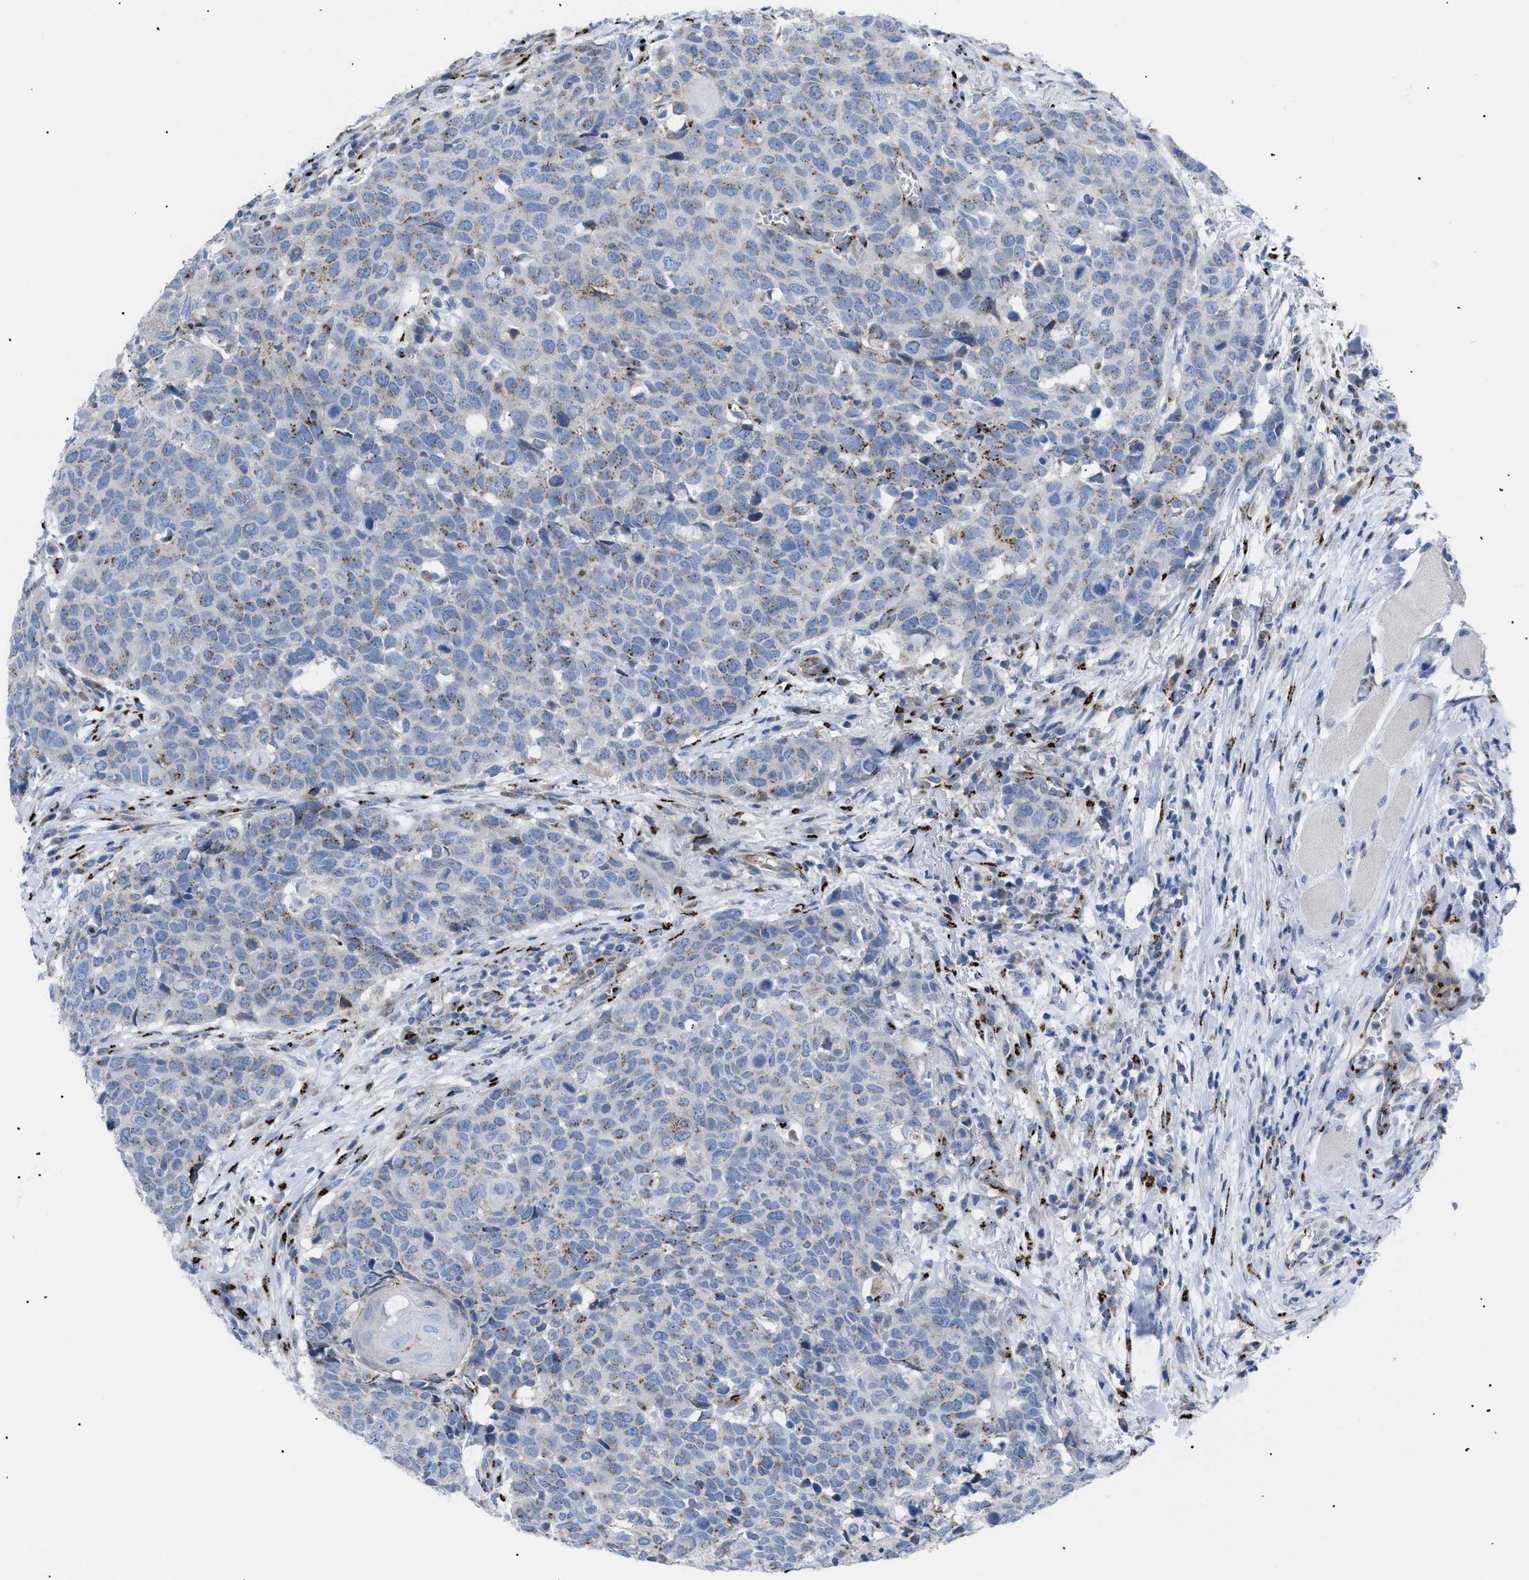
{"staining": {"intensity": "weak", "quantity": "25%-75%", "location": "cytoplasmic/membranous"}, "tissue": "head and neck cancer", "cell_type": "Tumor cells", "image_type": "cancer", "snomed": [{"axis": "morphology", "description": "Squamous cell carcinoma, NOS"}, {"axis": "topography", "description": "Head-Neck"}], "caption": "Head and neck cancer (squamous cell carcinoma) stained for a protein (brown) exhibits weak cytoplasmic/membranous positive staining in about 25%-75% of tumor cells.", "gene": "TMEM17", "patient": {"sex": "male", "age": 66}}